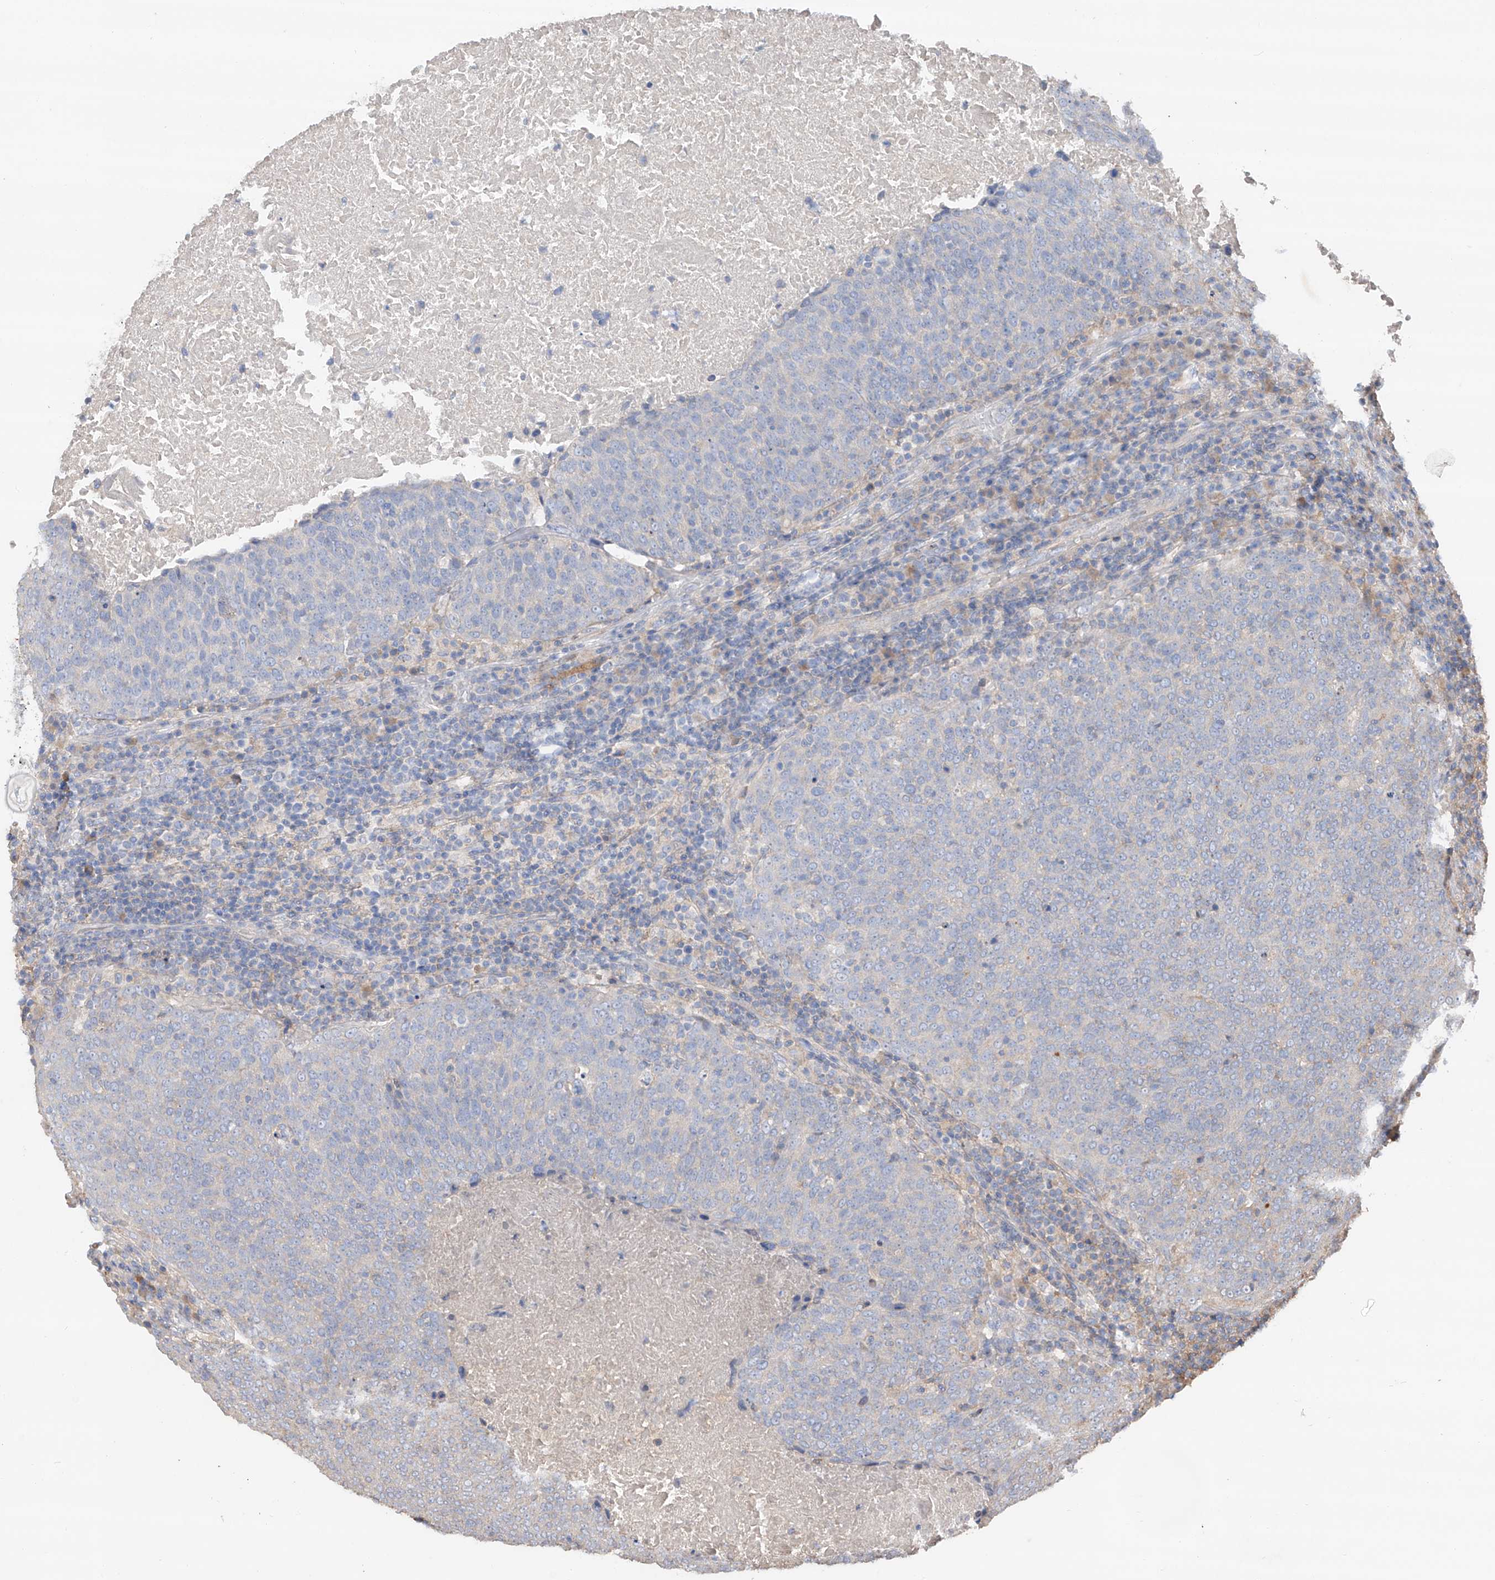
{"staining": {"intensity": "negative", "quantity": "none", "location": "none"}, "tissue": "head and neck cancer", "cell_type": "Tumor cells", "image_type": "cancer", "snomed": [{"axis": "morphology", "description": "Squamous cell carcinoma, NOS"}, {"axis": "morphology", "description": "Squamous cell carcinoma, metastatic, NOS"}, {"axis": "topography", "description": "Lymph node"}, {"axis": "topography", "description": "Head-Neck"}], "caption": "Immunohistochemistry histopathology image of head and neck cancer stained for a protein (brown), which shows no expression in tumor cells. Nuclei are stained in blue.", "gene": "EDN1", "patient": {"sex": "male", "age": 62}}